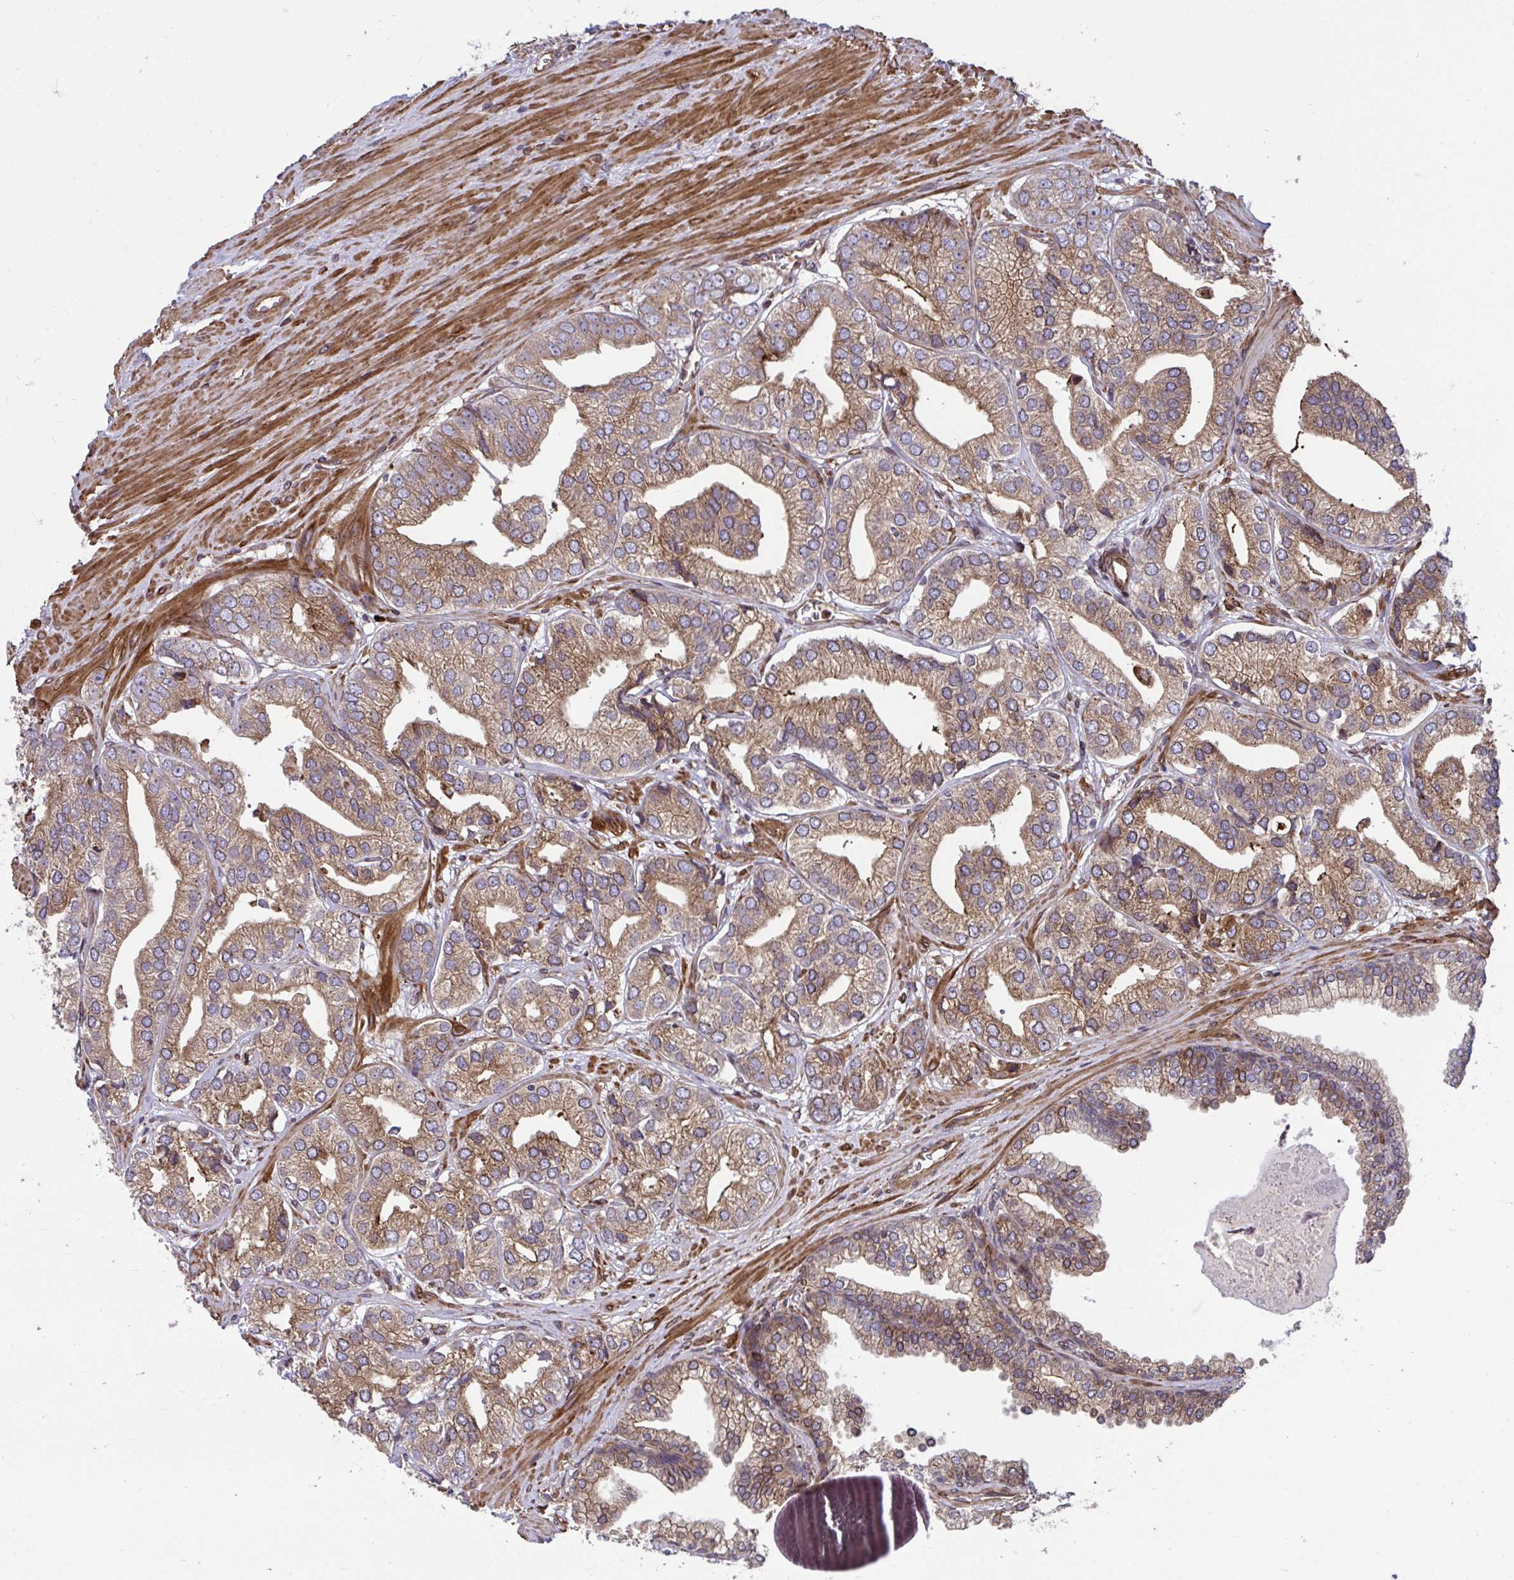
{"staining": {"intensity": "moderate", "quantity": ">75%", "location": "cytoplasmic/membranous"}, "tissue": "prostate cancer", "cell_type": "Tumor cells", "image_type": "cancer", "snomed": [{"axis": "morphology", "description": "Adenocarcinoma, High grade"}, {"axis": "topography", "description": "Prostate"}], "caption": "Immunohistochemistry (IHC) staining of prostate cancer, which exhibits medium levels of moderate cytoplasmic/membranous staining in about >75% of tumor cells indicating moderate cytoplasmic/membranous protein expression. The staining was performed using DAB (3,3'-diaminobenzidine) (brown) for protein detection and nuclei were counterstained in hematoxylin (blue).", "gene": "STIM2", "patient": {"sex": "male", "age": 58}}